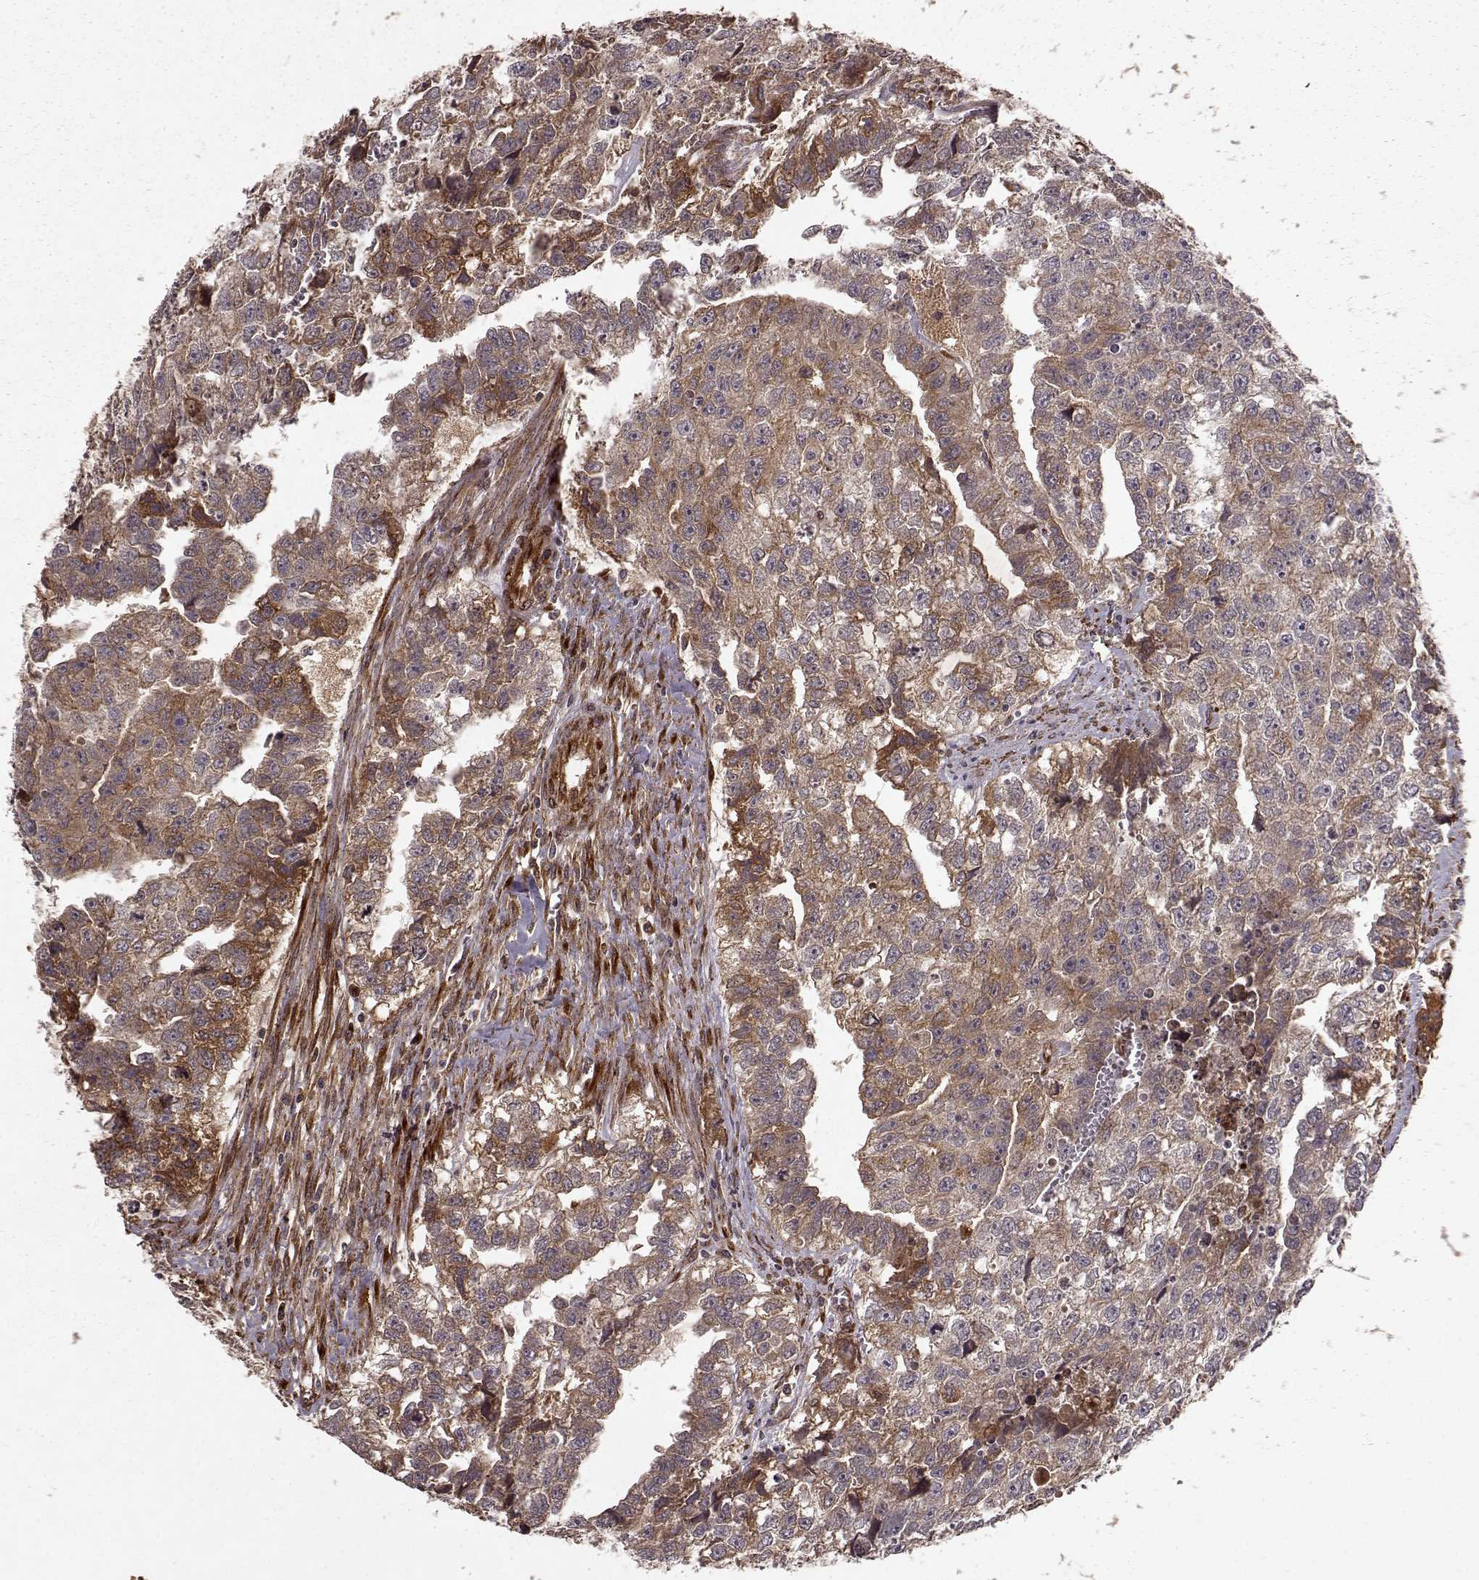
{"staining": {"intensity": "moderate", "quantity": "<25%", "location": "cytoplasmic/membranous"}, "tissue": "testis cancer", "cell_type": "Tumor cells", "image_type": "cancer", "snomed": [{"axis": "morphology", "description": "Carcinoma, Embryonal, NOS"}, {"axis": "morphology", "description": "Teratoma, malignant, NOS"}, {"axis": "topography", "description": "Testis"}], "caption": "A high-resolution histopathology image shows IHC staining of testis cancer (embryonal carcinoma), which displays moderate cytoplasmic/membranous positivity in about <25% of tumor cells. The staining was performed using DAB, with brown indicating positive protein expression. Nuclei are stained blue with hematoxylin.", "gene": "FSTL1", "patient": {"sex": "male", "age": 44}}